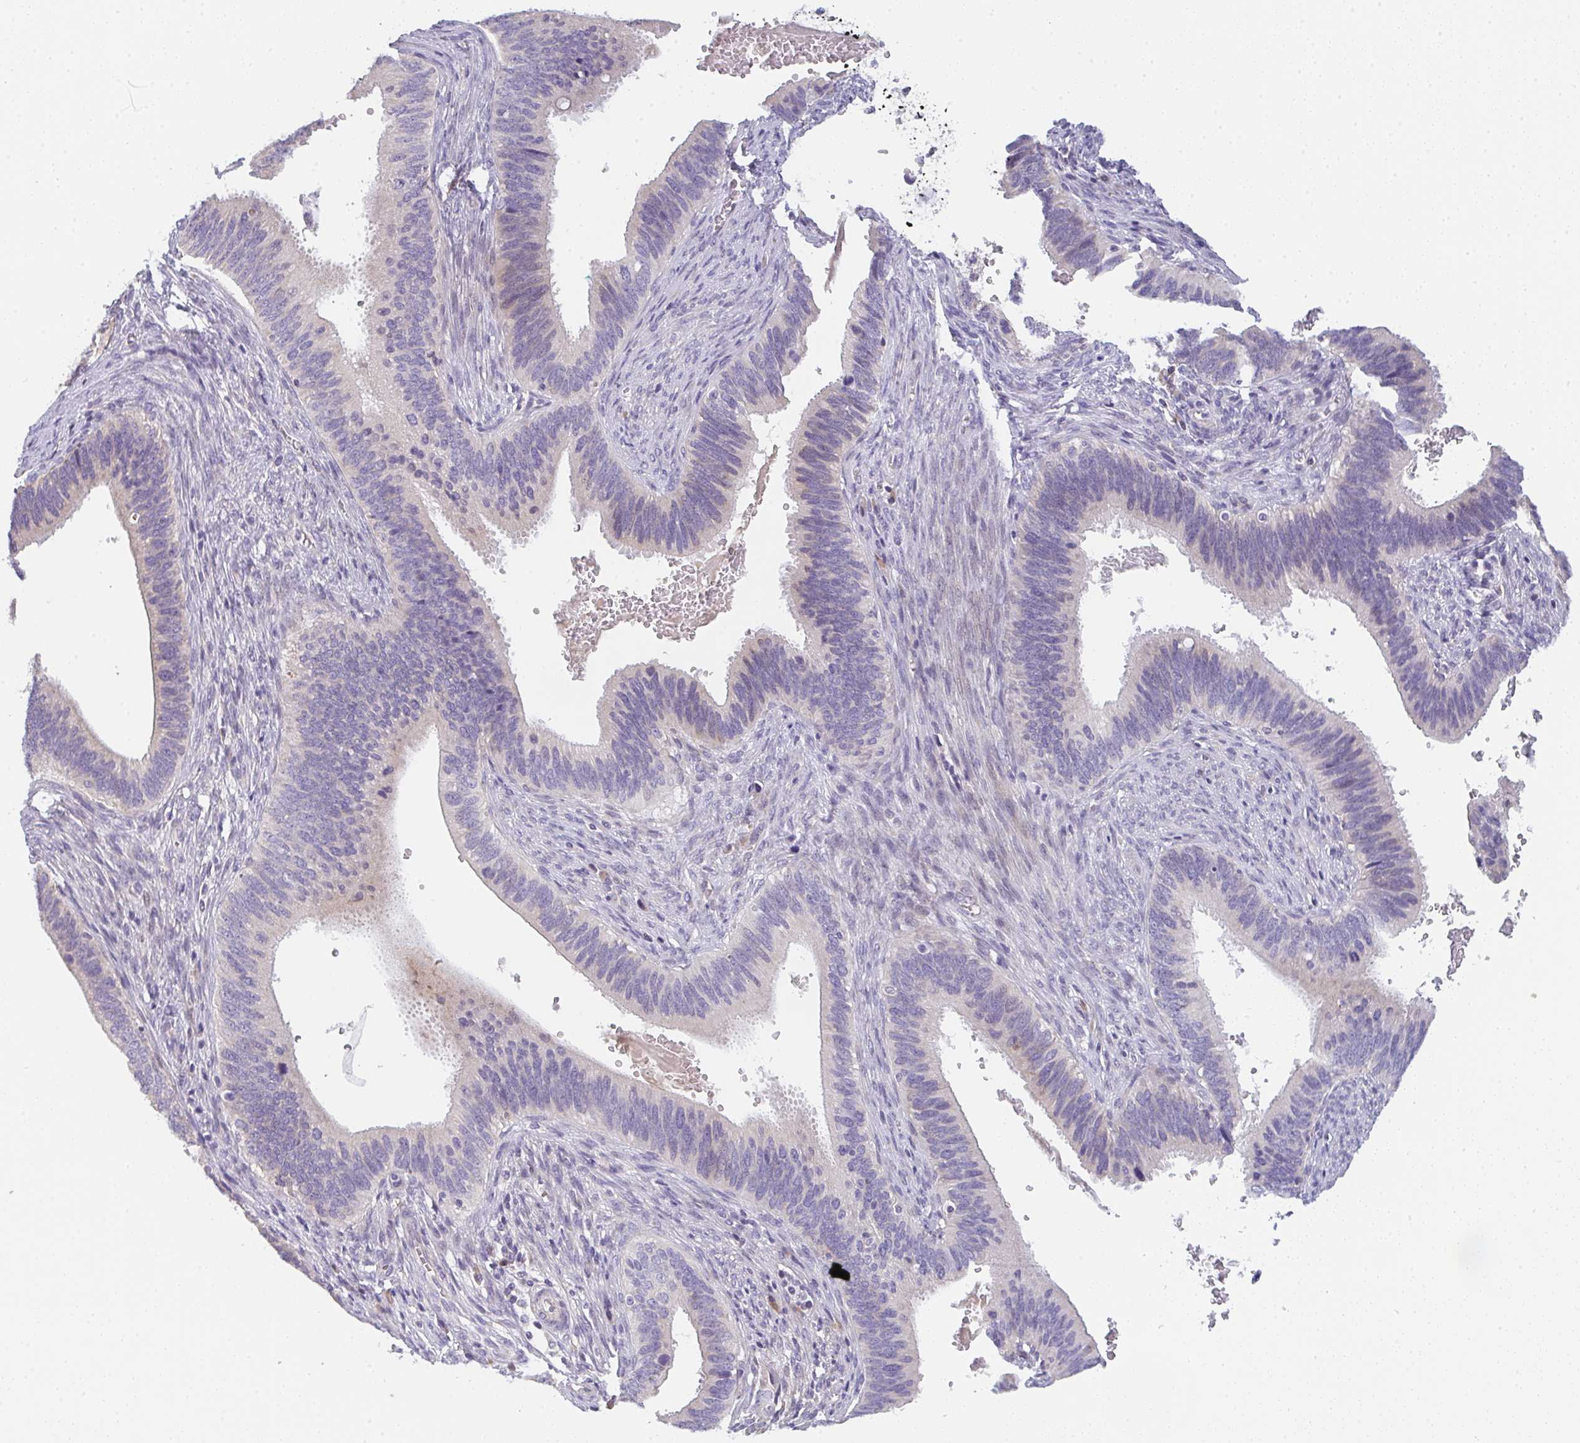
{"staining": {"intensity": "weak", "quantity": "<25%", "location": "cytoplasmic/membranous"}, "tissue": "cervical cancer", "cell_type": "Tumor cells", "image_type": "cancer", "snomed": [{"axis": "morphology", "description": "Adenocarcinoma, NOS"}, {"axis": "topography", "description": "Cervix"}], "caption": "This image is of cervical cancer (adenocarcinoma) stained with immunohistochemistry (IHC) to label a protein in brown with the nuclei are counter-stained blue. There is no staining in tumor cells.", "gene": "CACNA1S", "patient": {"sex": "female", "age": 42}}